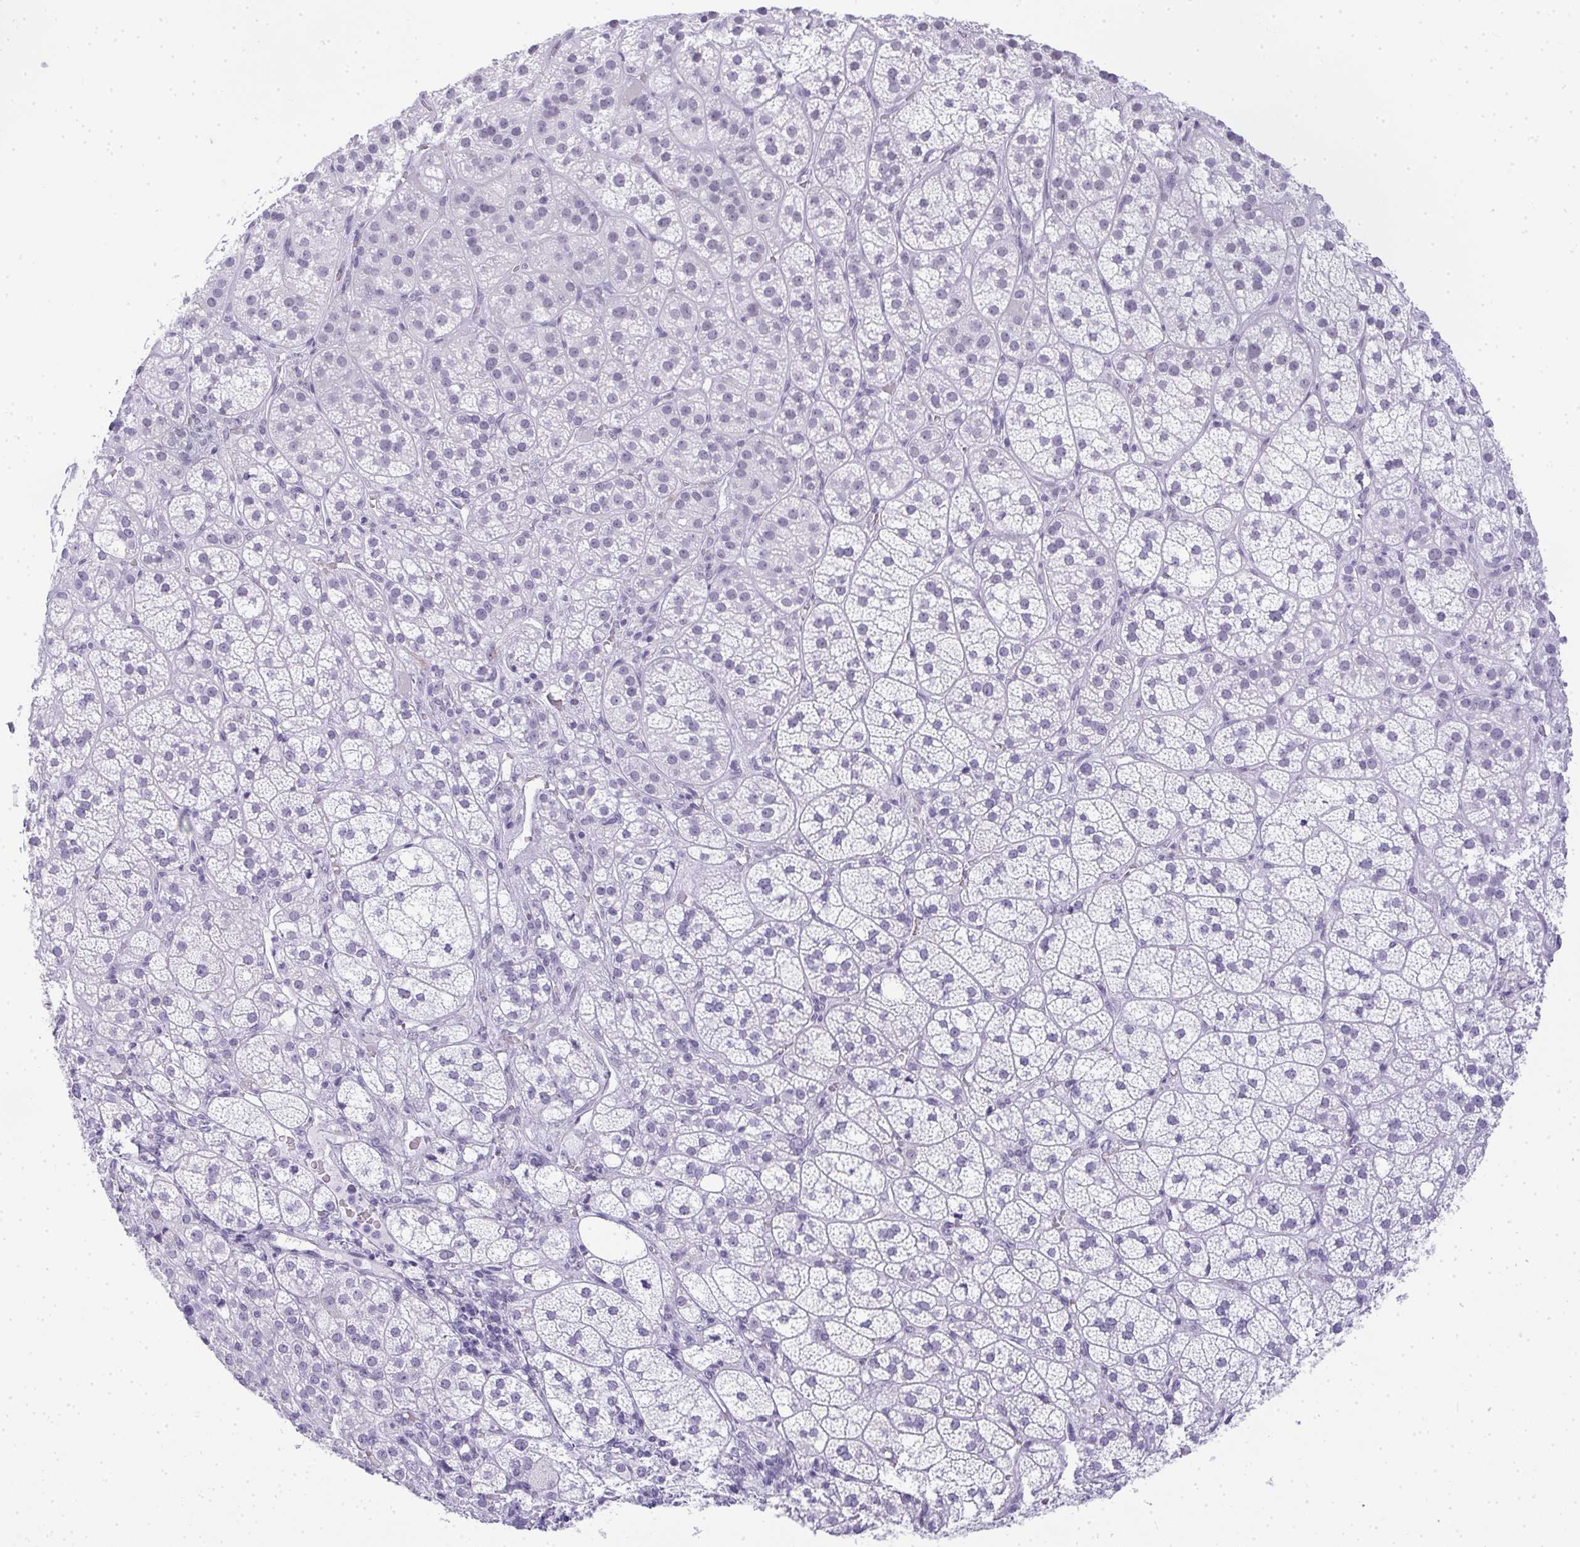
{"staining": {"intensity": "negative", "quantity": "none", "location": "none"}, "tissue": "adrenal gland", "cell_type": "Glandular cells", "image_type": "normal", "snomed": [{"axis": "morphology", "description": "Normal tissue, NOS"}, {"axis": "topography", "description": "Adrenal gland"}], "caption": "Immunohistochemistry (IHC) of normal human adrenal gland demonstrates no positivity in glandular cells.", "gene": "PLA2G1B", "patient": {"sex": "female", "age": 60}}